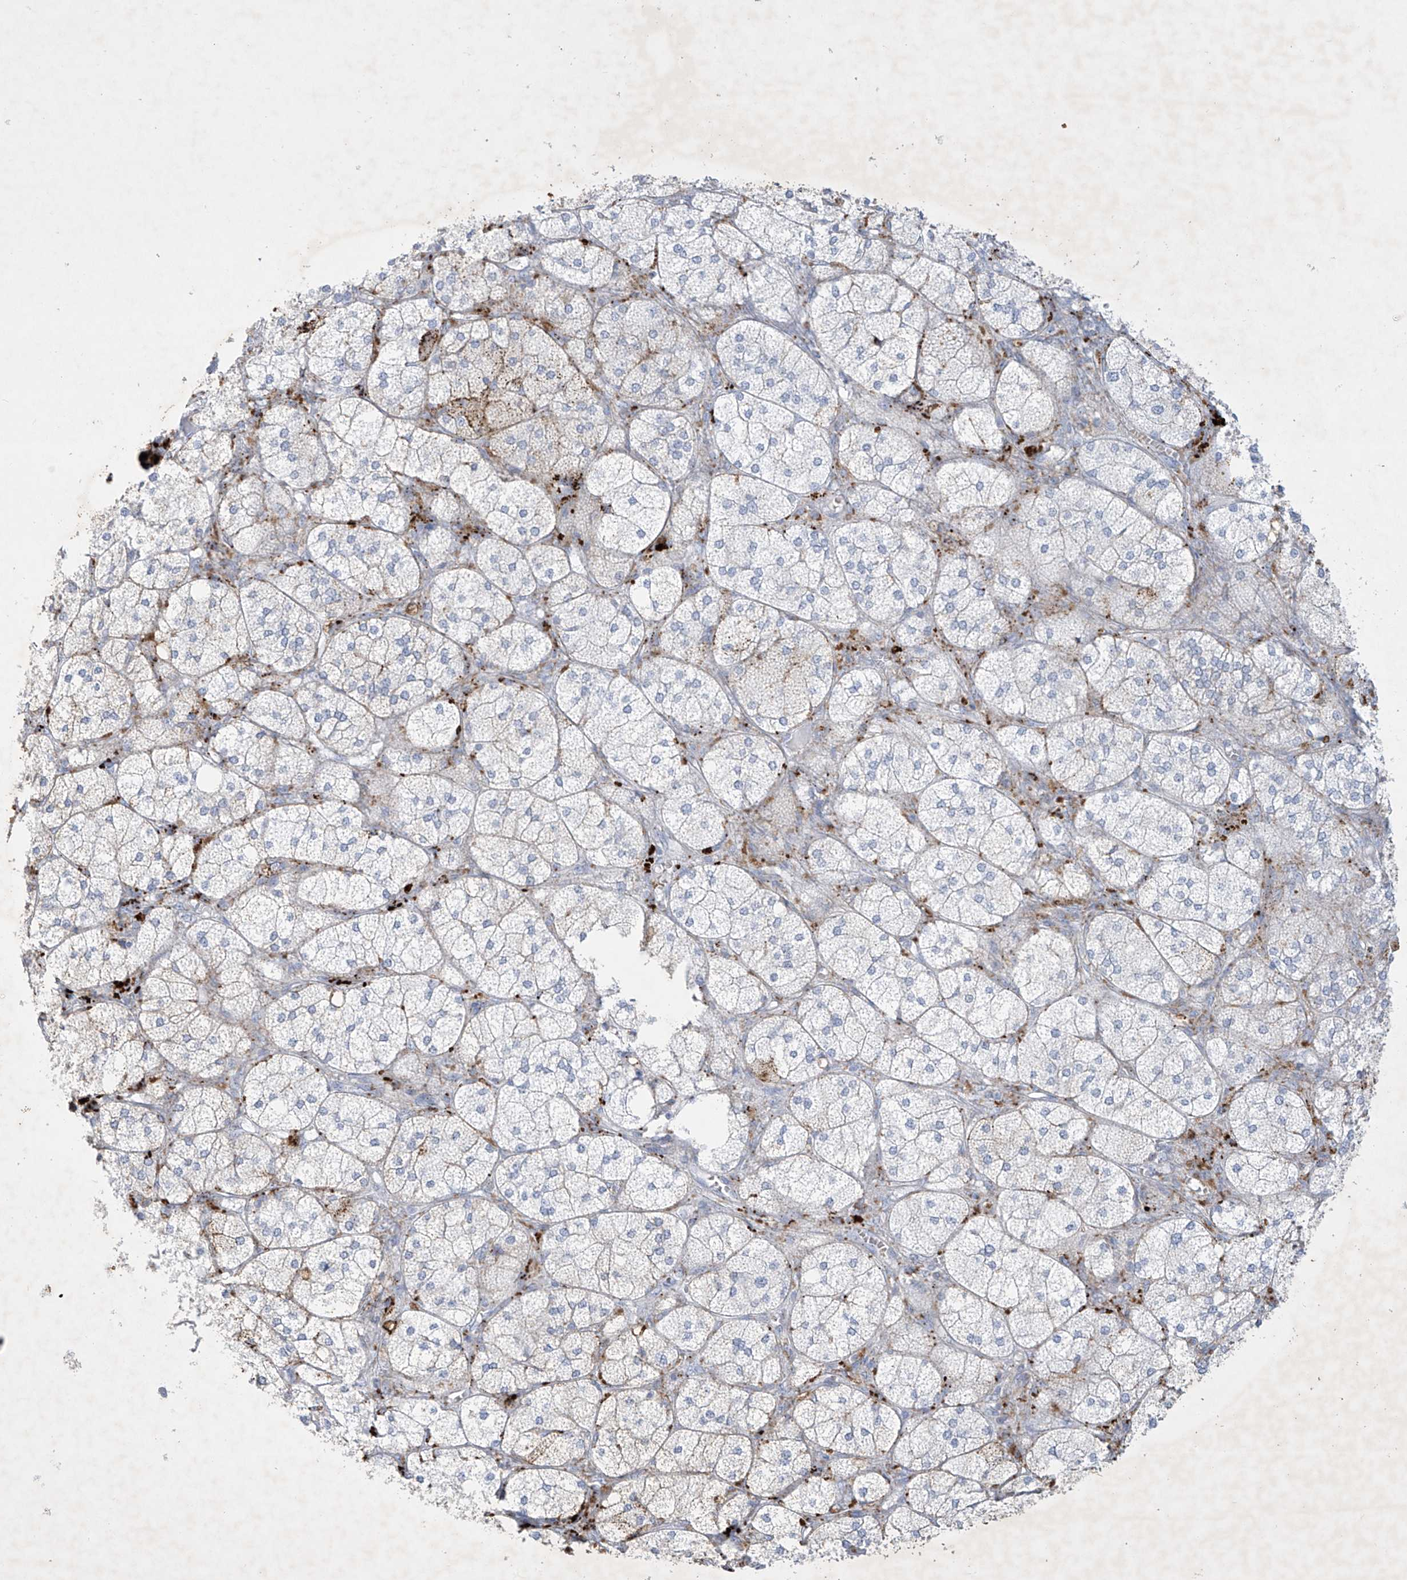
{"staining": {"intensity": "strong", "quantity": "25%-75%", "location": "cytoplasmic/membranous"}, "tissue": "adrenal gland", "cell_type": "Glandular cells", "image_type": "normal", "snomed": [{"axis": "morphology", "description": "Normal tissue, NOS"}, {"axis": "topography", "description": "Adrenal gland"}], "caption": "Human adrenal gland stained for a protein (brown) shows strong cytoplasmic/membranous positive expression in approximately 25%-75% of glandular cells.", "gene": "GPR137C", "patient": {"sex": "female", "age": 61}}